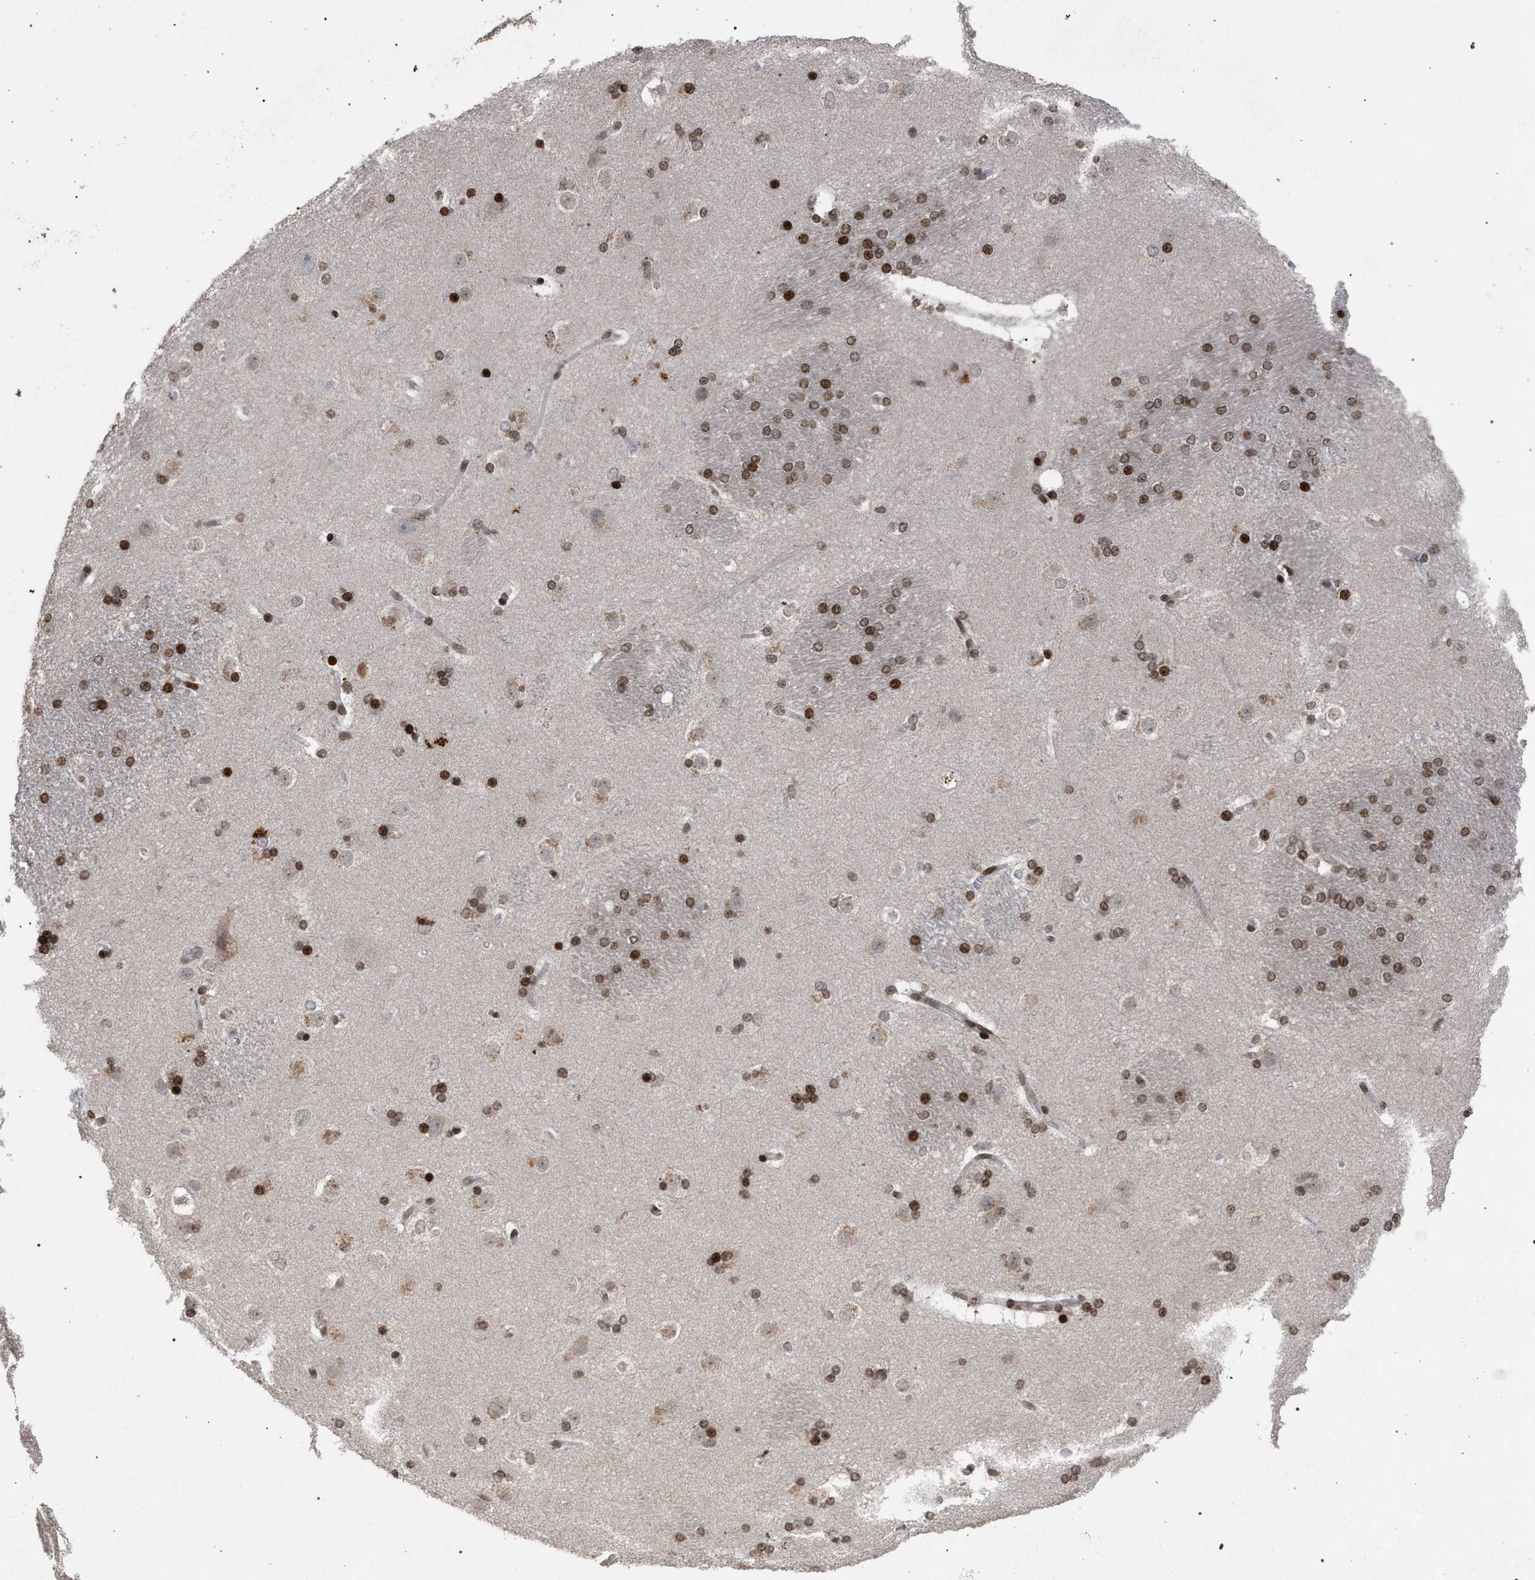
{"staining": {"intensity": "strong", "quantity": ">75%", "location": "nuclear"}, "tissue": "caudate", "cell_type": "Glial cells", "image_type": "normal", "snomed": [{"axis": "morphology", "description": "Normal tissue, NOS"}, {"axis": "topography", "description": "Lateral ventricle wall"}], "caption": "DAB (3,3'-diaminobenzidine) immunohistochemical staining of benign human caudate exhibits strong nuclear protein positivity in approximately >75% of glial cells. (Brightfield microscopy of DAB IHC at high magnification).", "gene": "FOXD3", "patient": {"sex": "female", "age": 19}}